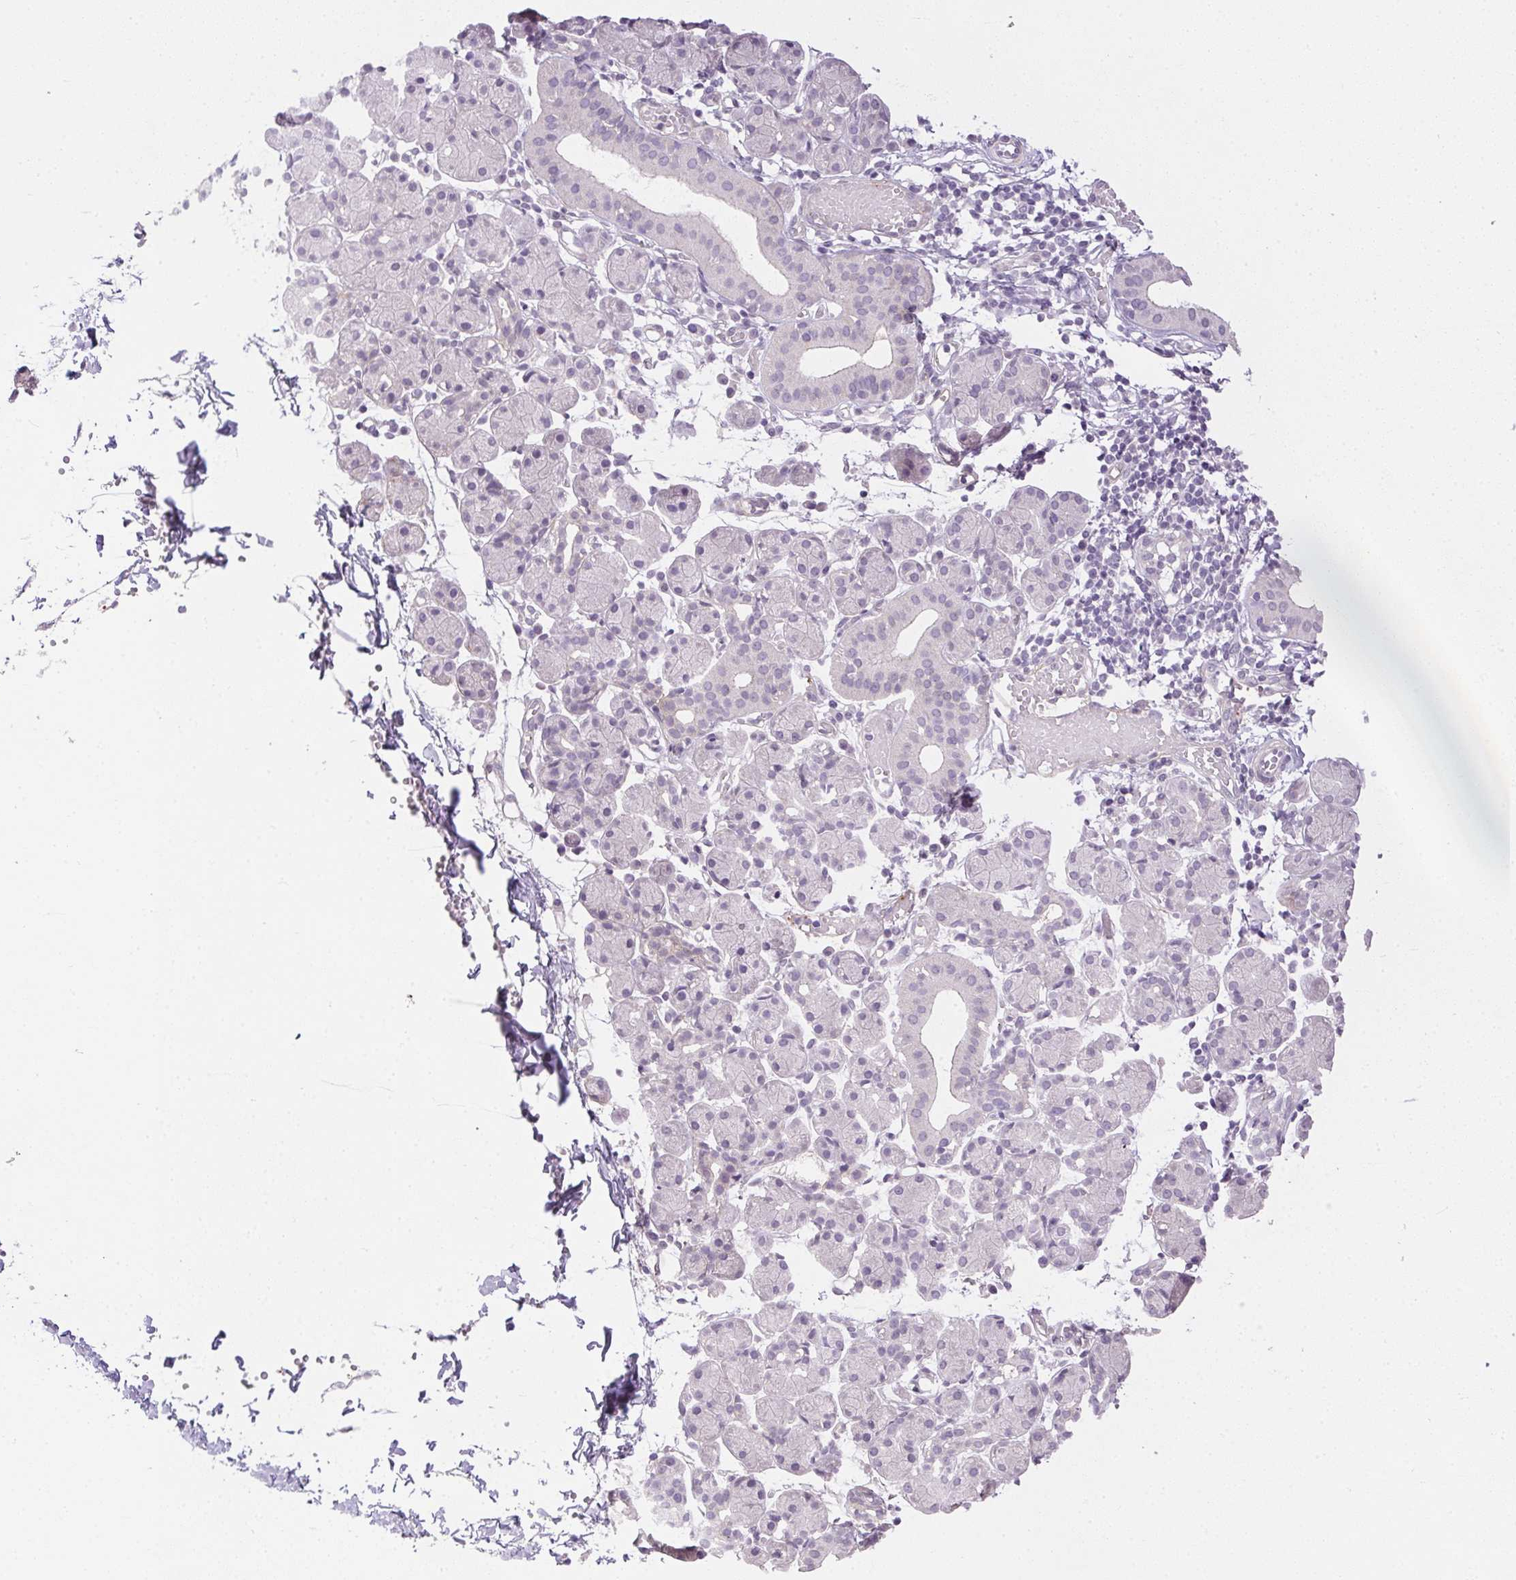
{"staining": {"intensity": "negative", "quantity": "none", "location": "none"}, "tissue": "salivary gland", "cell_type": "Glandular cells", "image_type": "normal", "snomed": [{"axis": "morphology", "description": "Normal tissue, NOS"}, {"axis": "morphology", "description": "Inflammation, NOS"}, {"axis": "topography", "description": "Lymph node"}, {"axis": "topography", "description": "Salivary gland"}], "caption": "High magnification brightfield microscopy of unremarkable salivary gland stained with DAB (brown) and counterstained with hematoxylin (blue): glandular cells show no significant staining. (Brightfield microscopy of DAB immunohistochemistry at high magnification).", "gene": "PRL", "patient": {"sex": "male", "age": 3}}